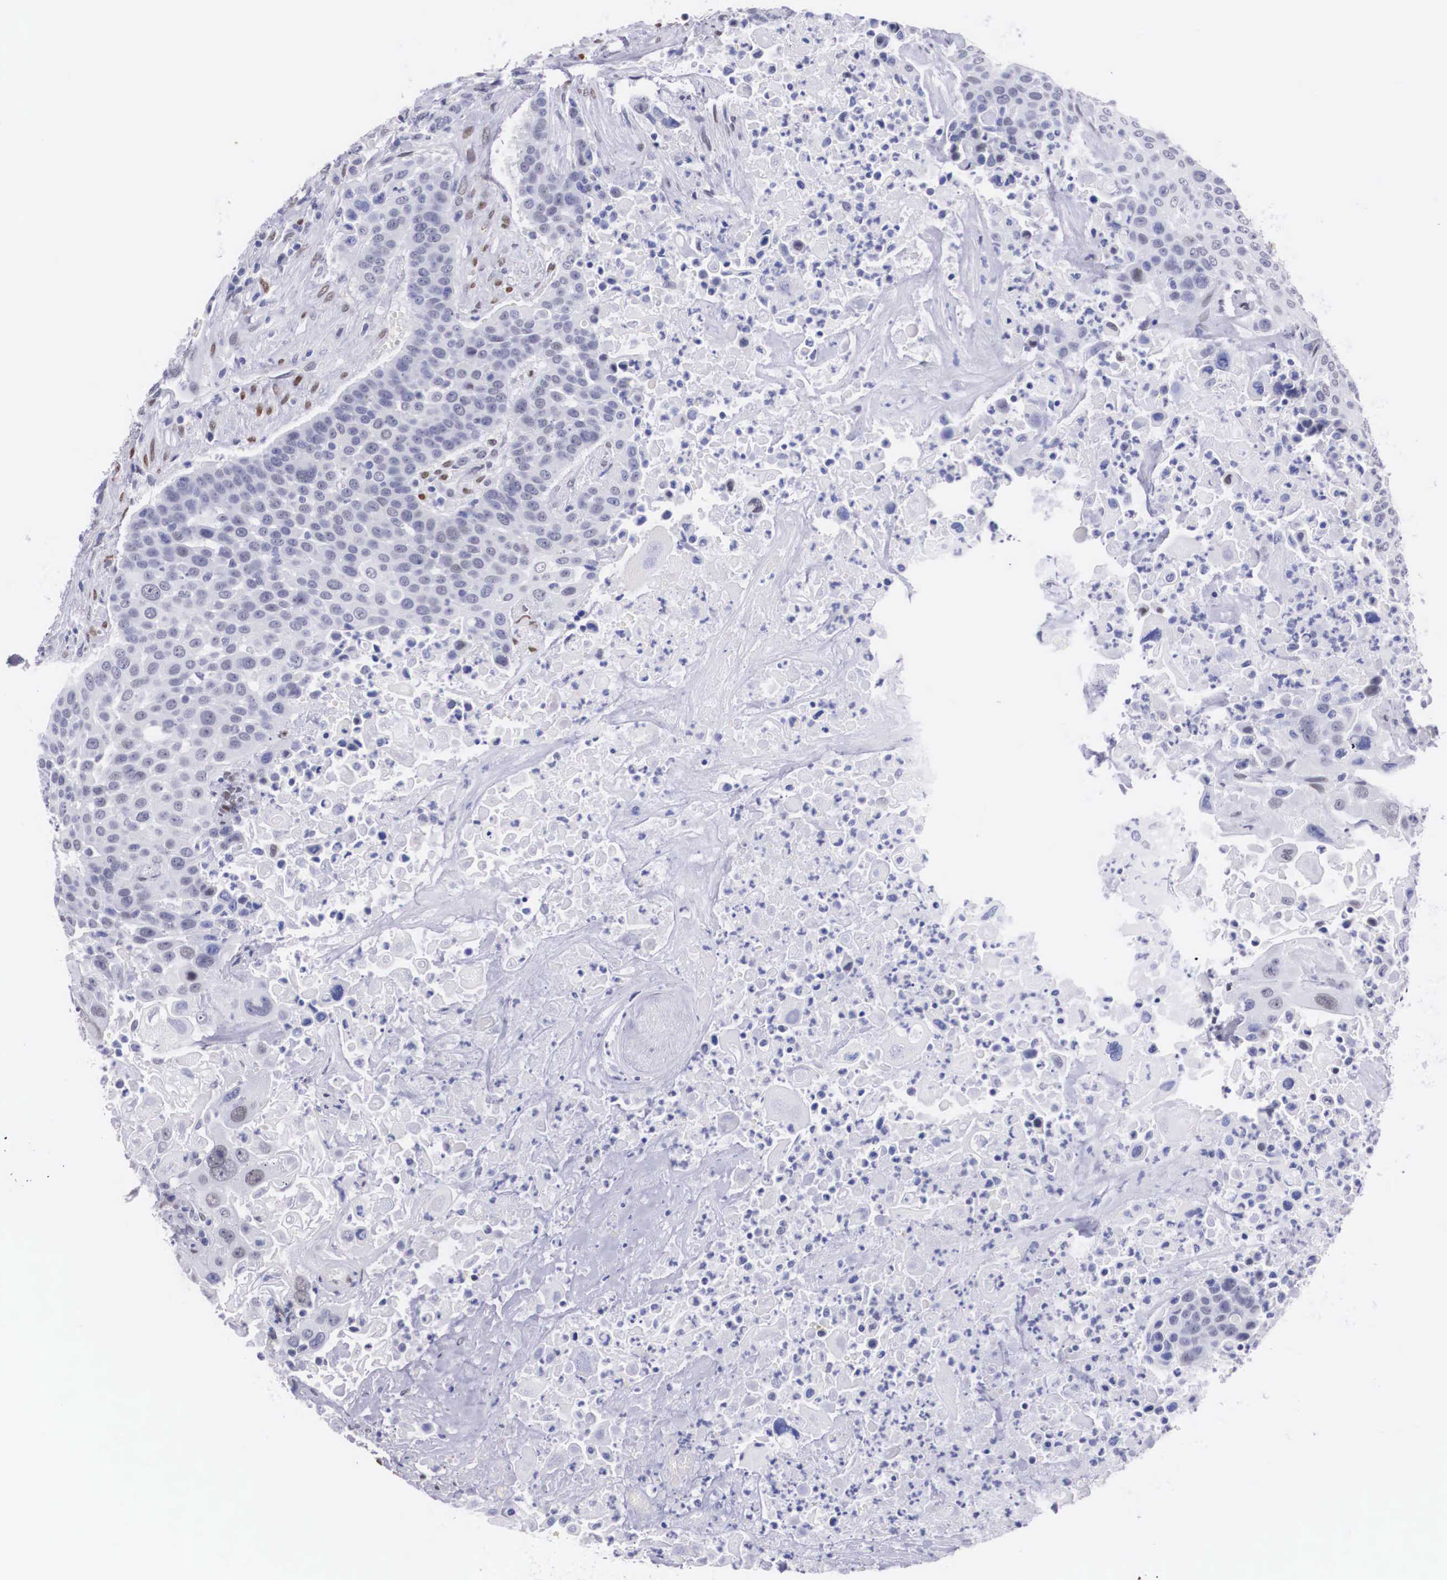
{"staining": {"intensity": "weak", "quantity": "<25%", "location": "nuclear"}, "tissue": "urothelial cancer", "cell_type": "Tumor cells", "image_type": "cancer", "snomed": [{"axis": "morphology", "description": "Urothelial carcinoma, High grade"}, {"axis": "topography", "description": "Urinary bladder"}], "caption": "The IHC image has no significant positivity in tumor cells of urothelial cancer tissue.", "gene": "KHDRBS3", "patient": {"sex": "male", "age": 74}}